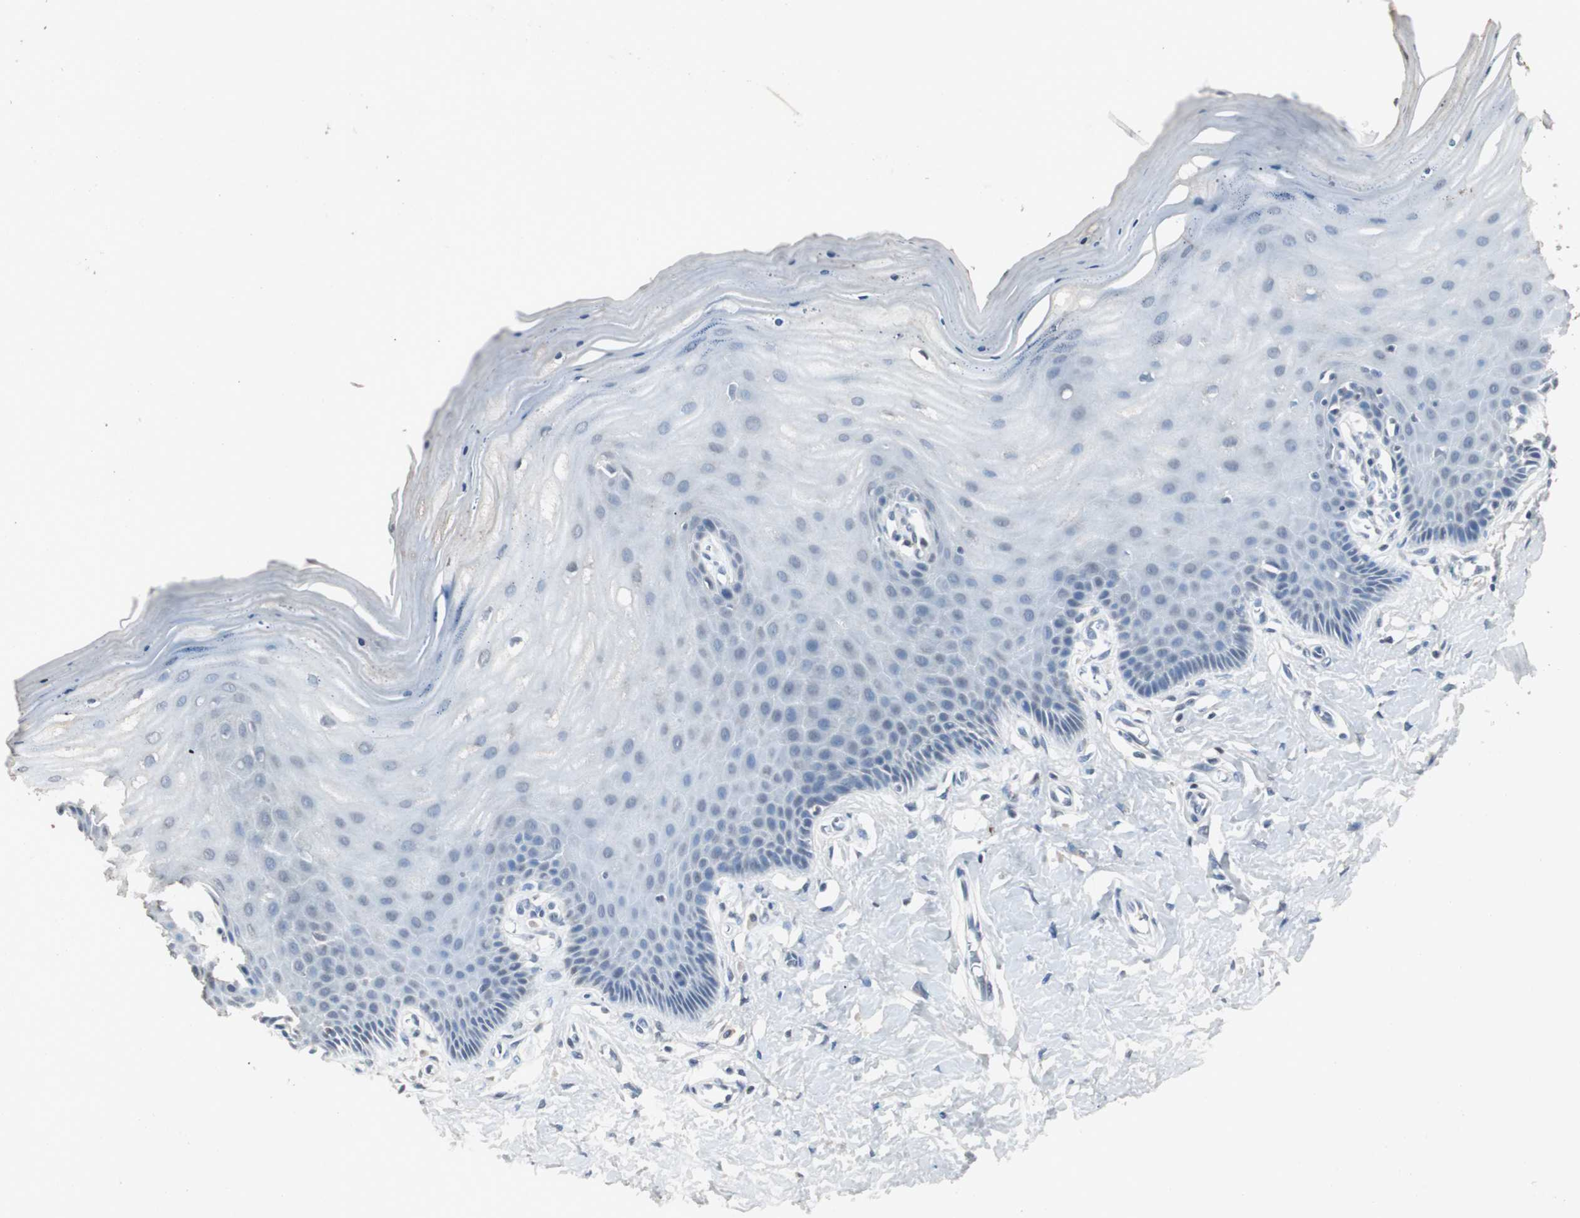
{"staining": {"intensity": "negative", "quantity": "none", "location": "none"}, "tissue": "cervix", "cell_type": "Glandular cells", "image_type": "normal", "snomed": [{"axis": "morphology", "description": "Normal tissue, NOS"}, {"axis": "topography", "description": "Cervix"}], "caption": "High magnification brightfield microscopy of unremarkable cervix stained with DAB (brown) and counterstained with hematoxylin (blue): glandular cells show no significant expression. (DAB IHC visualized using brightfield microscopy, high magnification).", "gene": "ADNP2", "patient": {"sex": "female", "age": 55}}